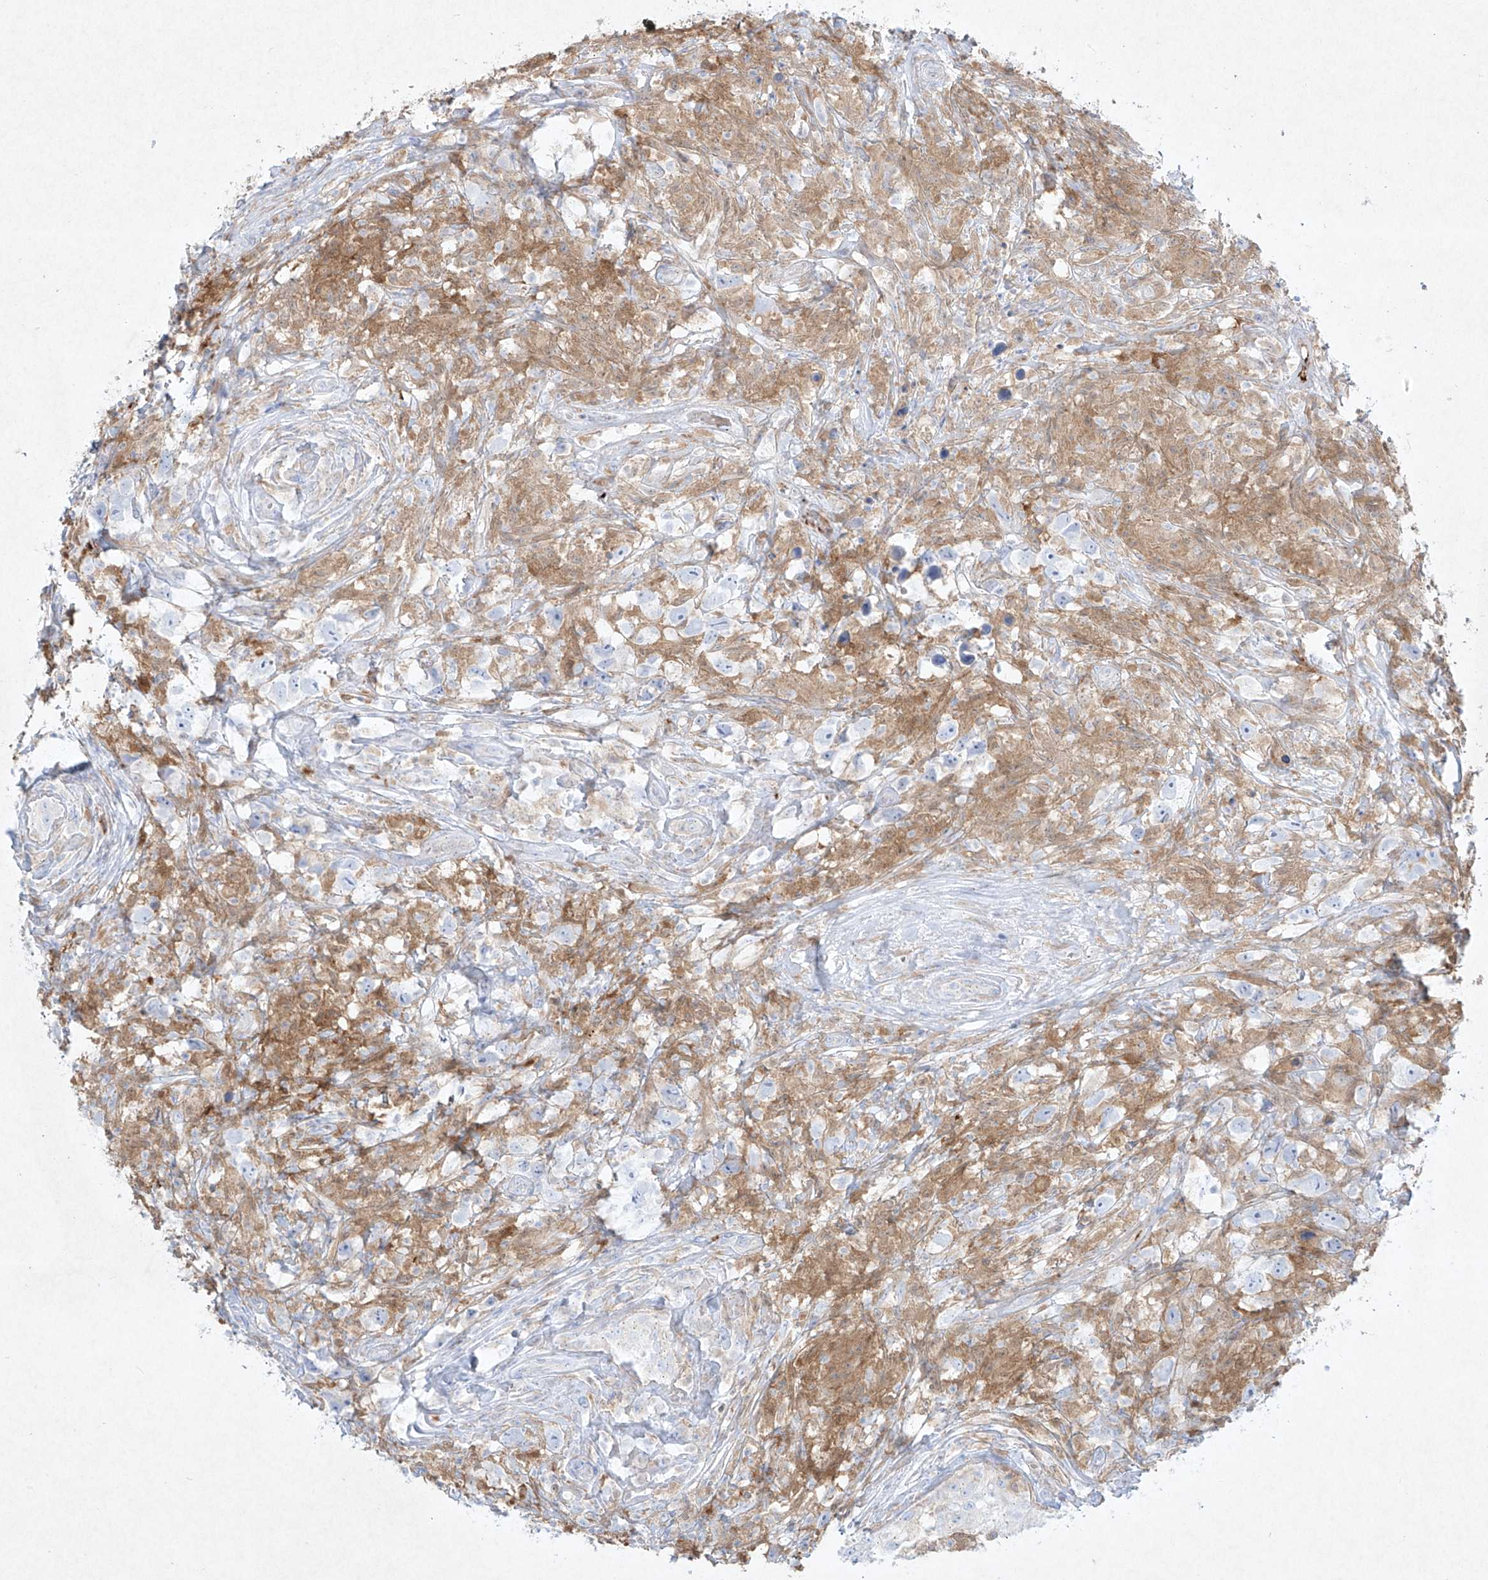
{"staining": {"intensity": "negative", "quantity": "none", "location": "none"}, "tissue": "testis cancer", "cell_type": "Tumor cells", "image_type": "cancer", "snomed": [{"axis": "morphology", "description": "Seminoma, NOS"}, {"axis": "topography", "description": "Testis"}], "caption": "There is no significant expression in tumor cells of testis cancer.", "gene": "PLEK", "patient": {"sex": "male", "age": 49}}